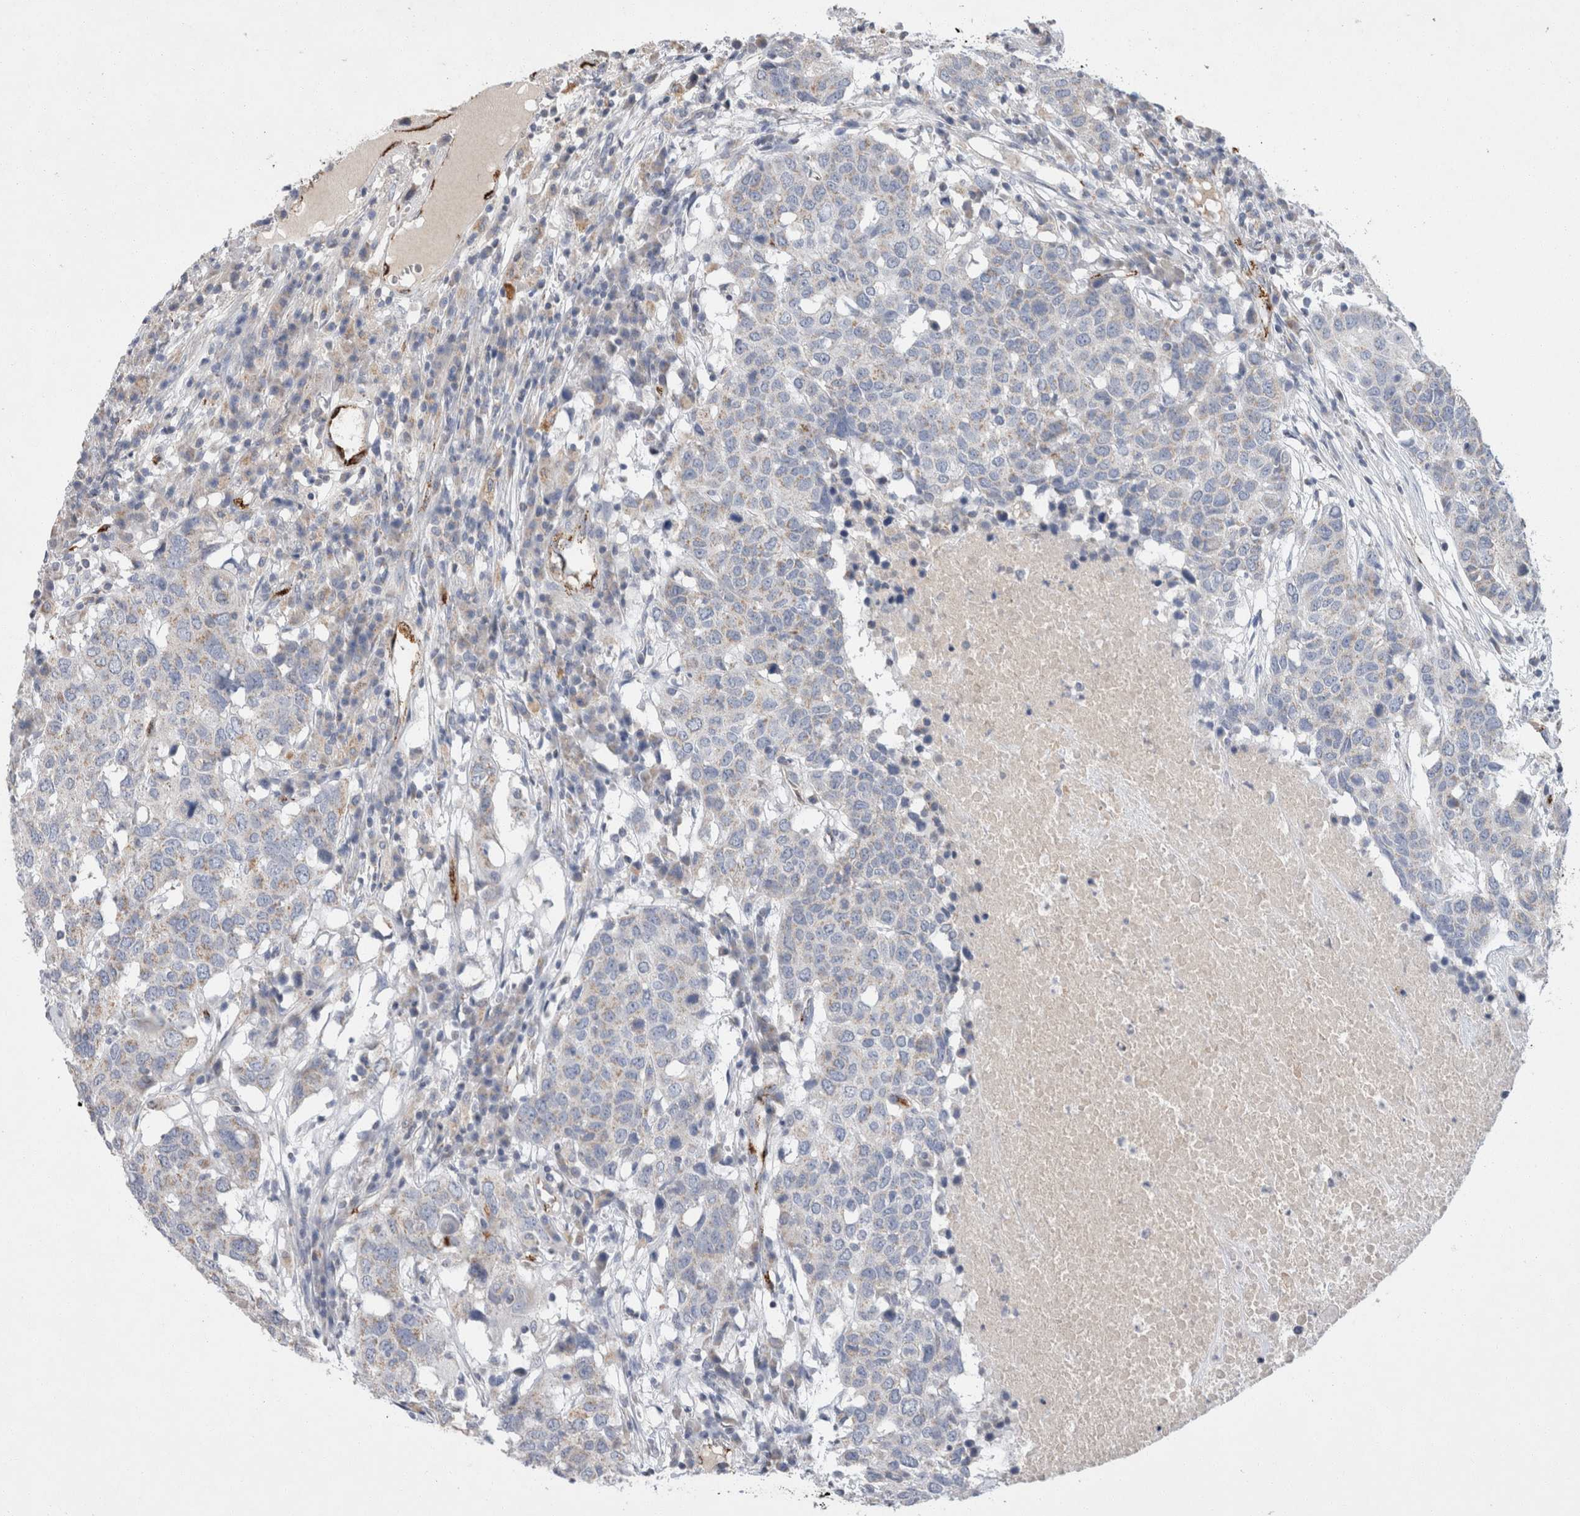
{"staining": {"intensity": "weak", "quantity": "25%-75%", "location": "cytoplasmic/membranous"}, "tissue": "head and neck cancer", "cell_type": "Tumor cells", "image_type": "cancer", "snomed": [{"axis": "morphology", "description": "Squamous cell carcinoma, NOS"}, {"axis": "topography", "description": "Head-Neck"}], "caption": "This is a histology image of IHC staining of squamous cell carcinoma (head and neck), which shows weak expression in the cytoplasmic/membranous of tumor cells.", "gene": "IARS2", "patient": {"sex": "male", "age": 66}}